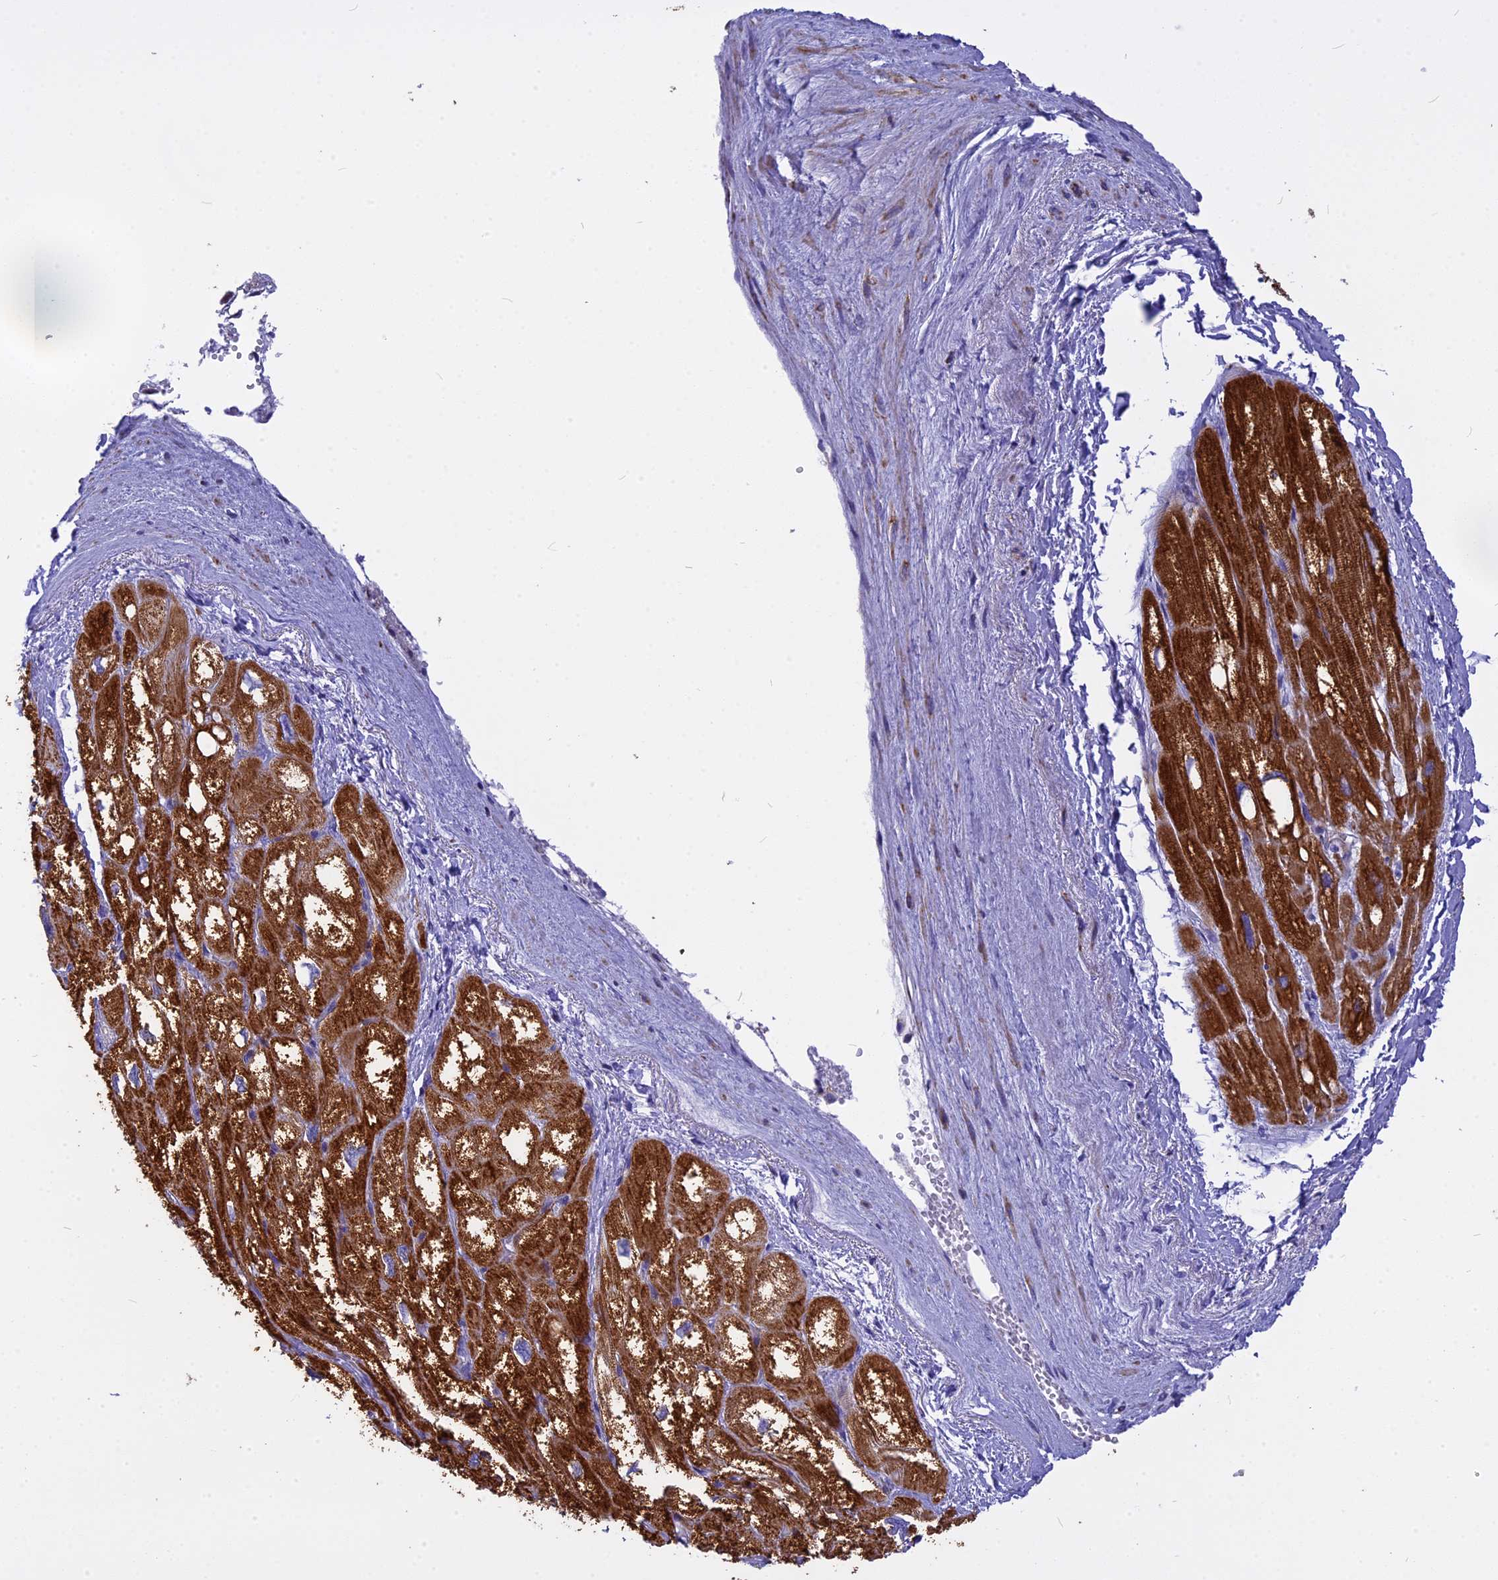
{"staining": {"intensity": "strong", "quantity": ">75%", "location": "cytoplasmic/membranous"}, "tissue": "heart muscle", "cell_type": "Cardiomyocytes", "image_type": "normal", "snomed": [{"axis": "morphology", "description": "Normal tissue, NOS"}, {"axis": "topography", "description": "Heart"}], "caption": "Brown immunohistochemical staining in unremarkable heart muscle reveals strong cytoplasmic/membranous staining in approximately >75% of cardiomyocytes. (Brightfield microscopy of DAB IHC at high magnification).", "gene": "VDAC2", "patient": {"sex": "male", "age": 50}}